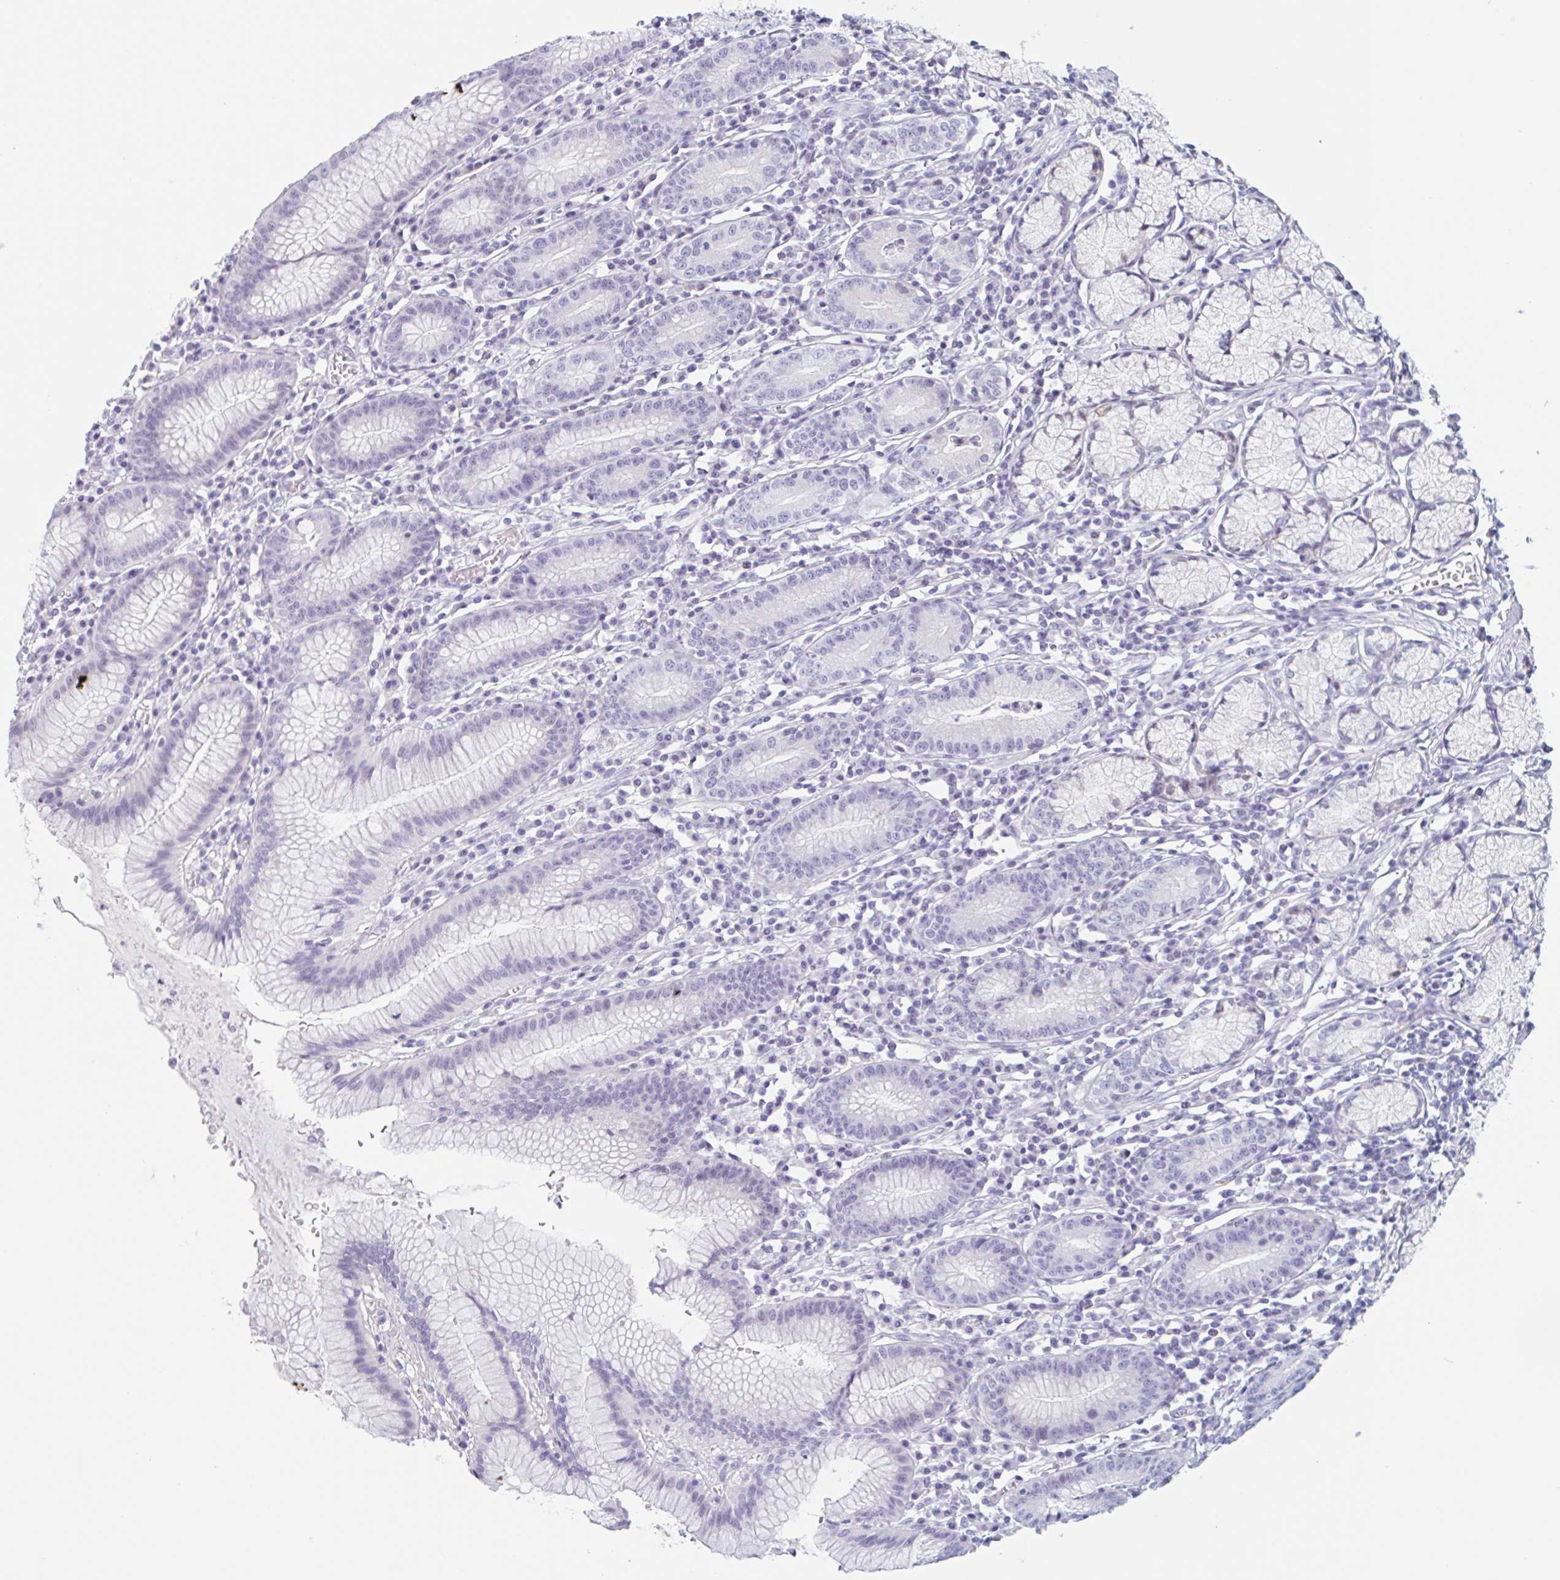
{"staining": {"intensity": "negative", "quantity": "none", "location": "none"}, "tissue": "stomach", "cell_type": "Glandular cells", "image_type": "normal", "snomed": [{"axis": "morphology", "description": "Normal tissue, NOS"}, {"axis": "topography", "description": "Stomach"}], "caption": "This is an immunohistochemistry image of unremarkable human stomach. There is no staining in glandular cells.", "gene": "EMC4", "patient": {"sex": "male", "age": 55}}